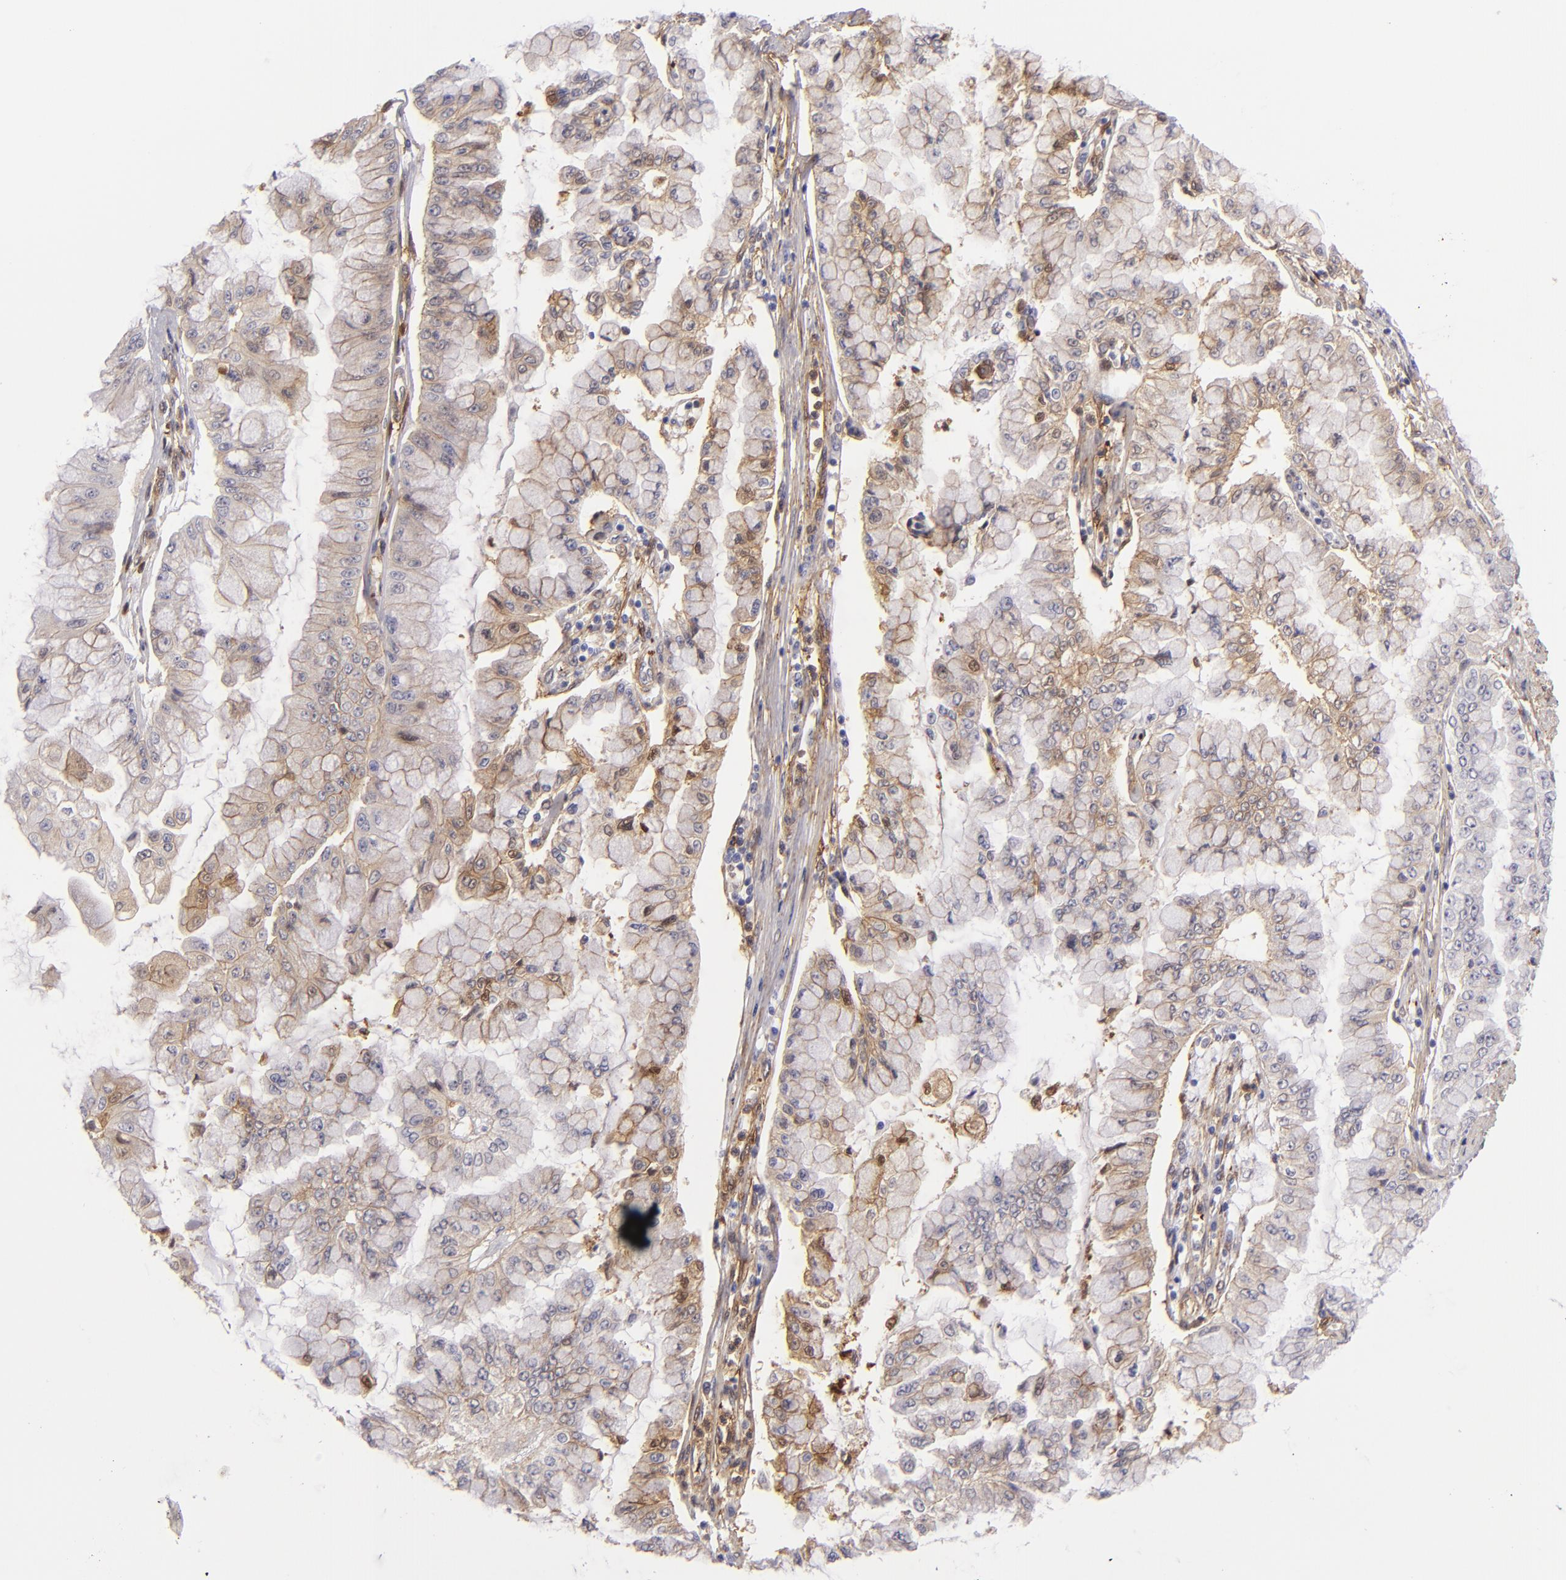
{"staining": {"intensity": "weak", "quantity": ">75%", "location": "cytoplasmic/membranous"}, "tissue": "liver cancer", "cell_type": "Tumor cells", "image_type": "cancer", "snomed": [{"axis": "morphology", "description": "Cholangiocarcinoma"}, {"axis": "topography", "description": "Liver"}], "caption": "Liver cholangiocarcinoma tissue demonstrates weak cytoplasmic/membranous expression in about >75% of tumor cells", "gene": "VCL", "patient": {"sex": "female", "age": 79}}